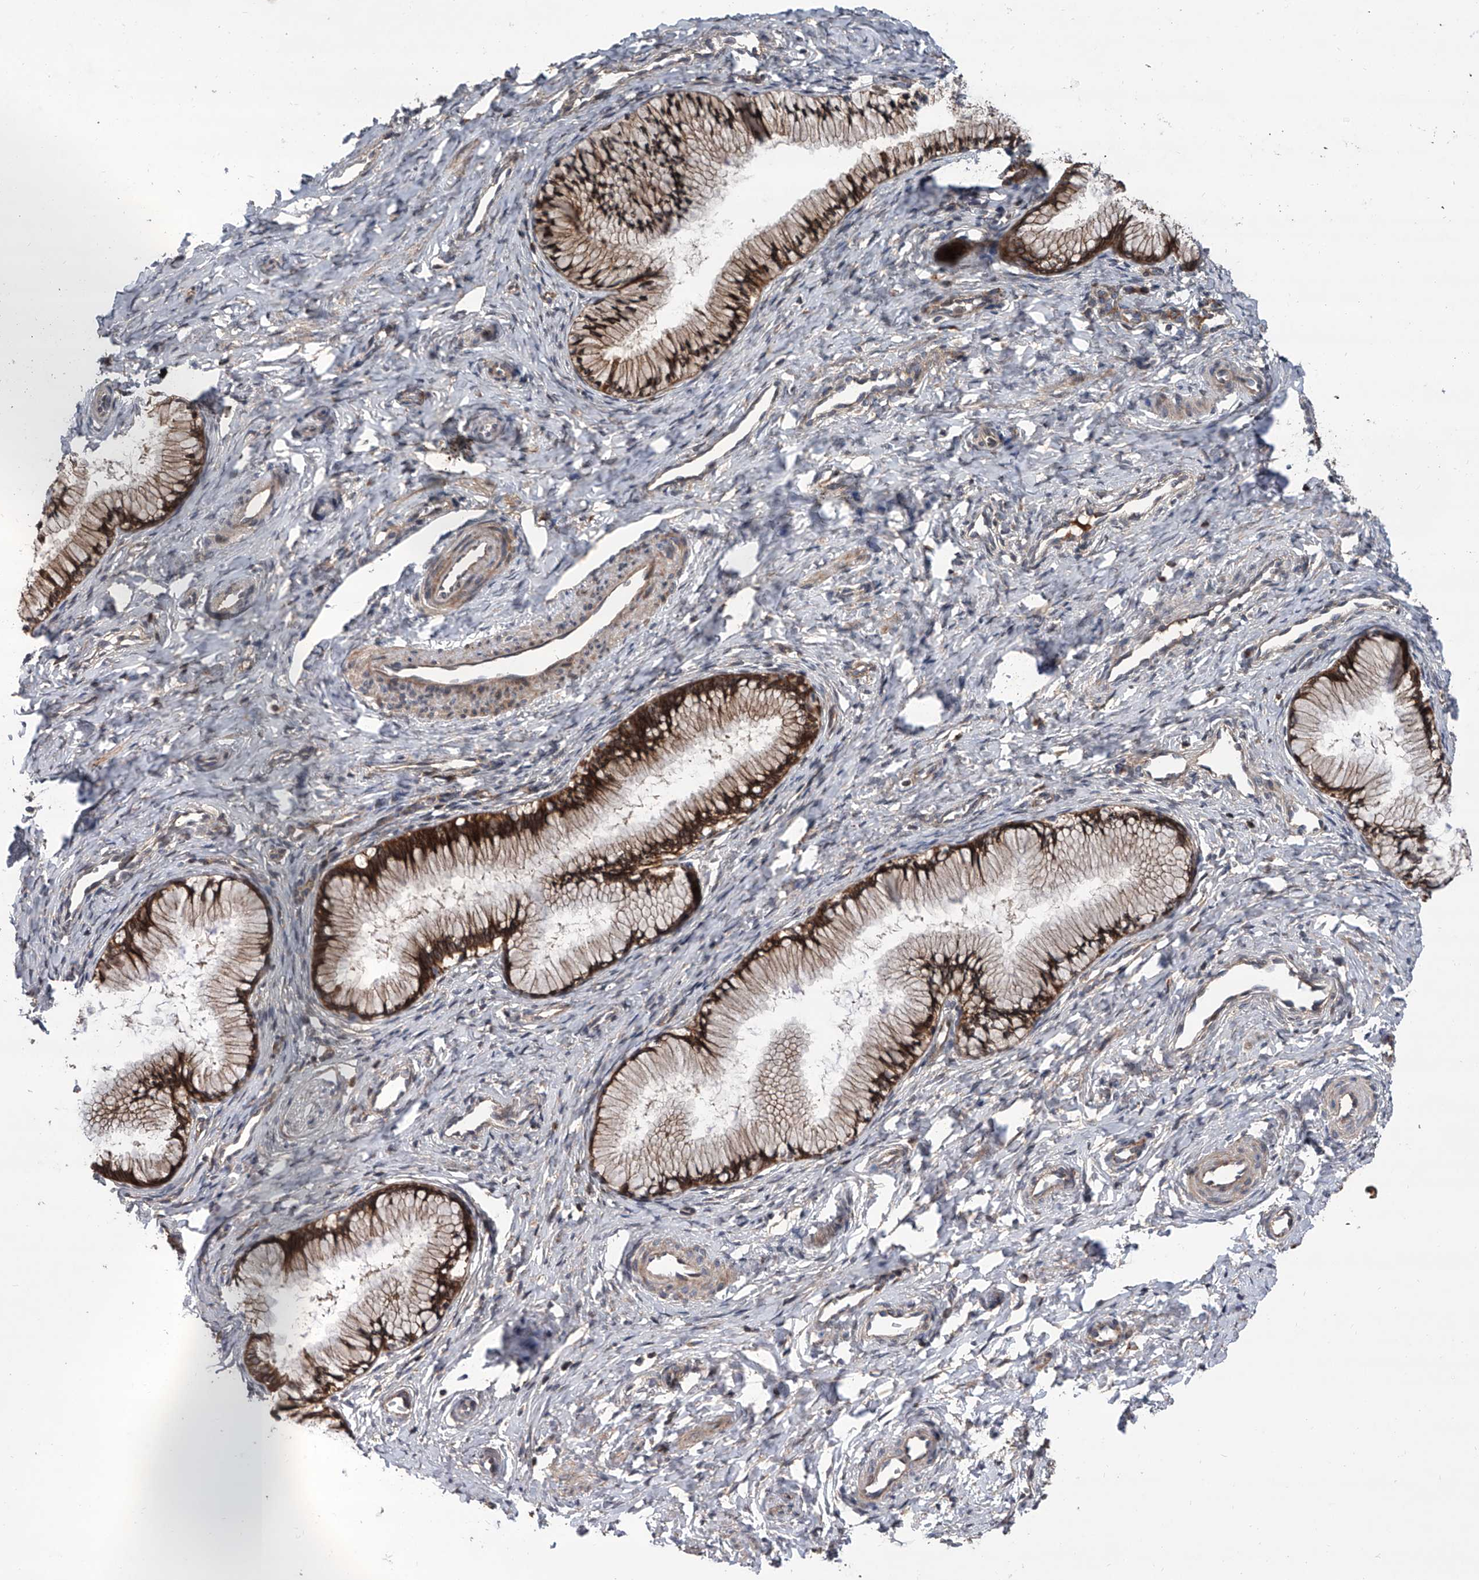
{"staining": {"intensity": "strong", "quantity": ">75%", "location": "cytoplasmic/membranous"}, "tissue": "cervix", "cell_type": "Glandular cells", "image_type": "normal", "snomed": [{"axis": "morphology", "description": "Normal tissue, NOS"}, {"axis": "topography", "description": "Cervix"}], "caption": "About >75% of glandular cells in normal cervix display strong cytoplasmic/membranous protein staining as visualized by brown immunohistochemical staining.", "gene": "USP47", "patient": {"sex": "female", "age": 27}}